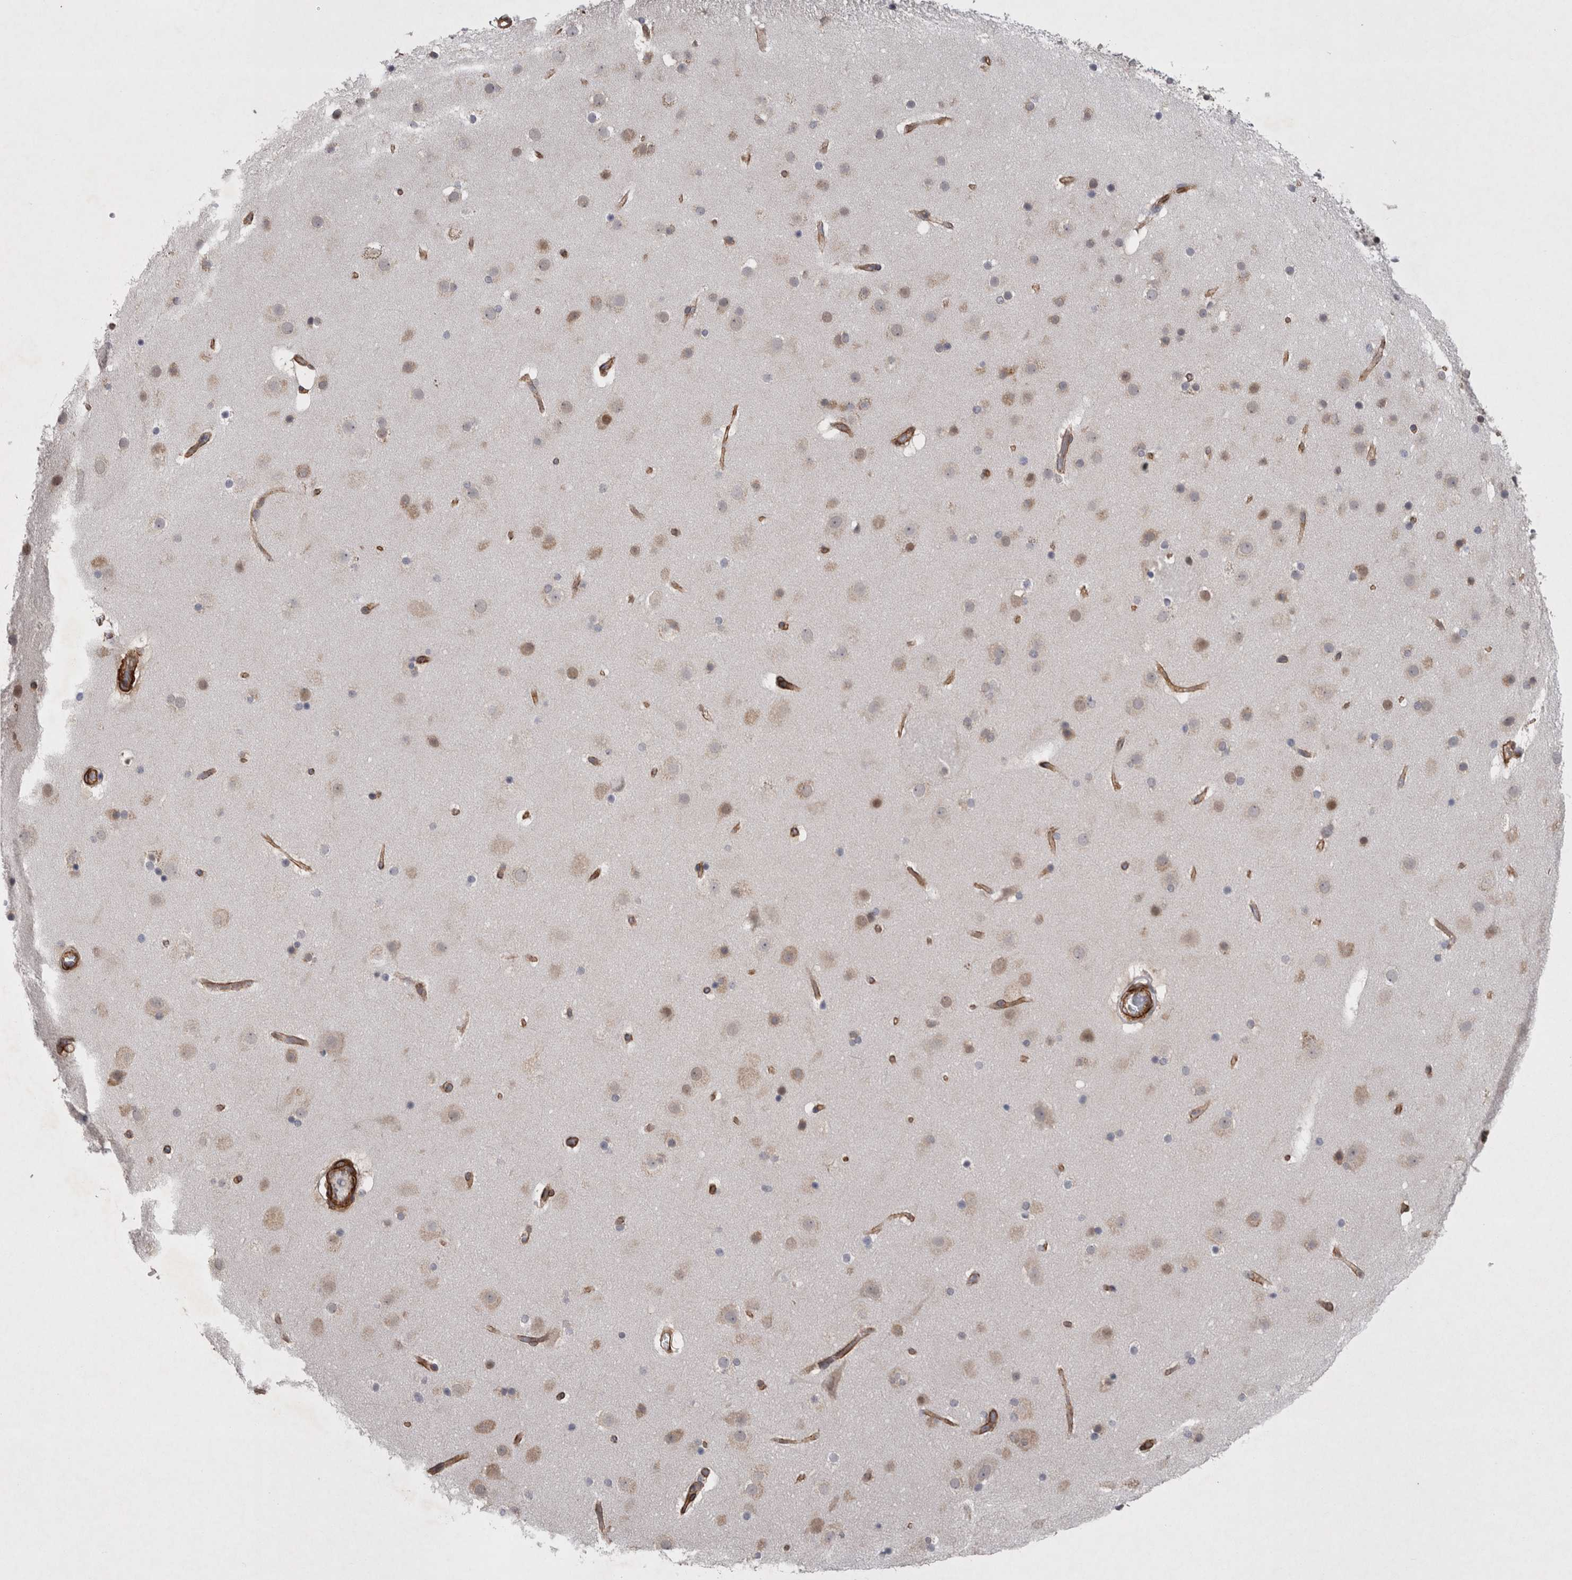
{"staining": {"intensity": "strong", "quantity": ">75%", "location": "cytoplasmic/membranous"}, "tissue": "cerebral cortex", "cell_type": "Endothelial cells", "image_type": "normal", "snomed": [{"axis": "morphology", "description": "Normal tissue, NOS"}, {"axis": "topography", "description": "Cerebral cortex"}], "caption": "Protein staining of benign cerebral cortex exhibits strong cytoplasmic/membranous expression in about >75% of endothelial cells.", "gene": "DDX6", "patient": {"sex": "male", "age": 57}}